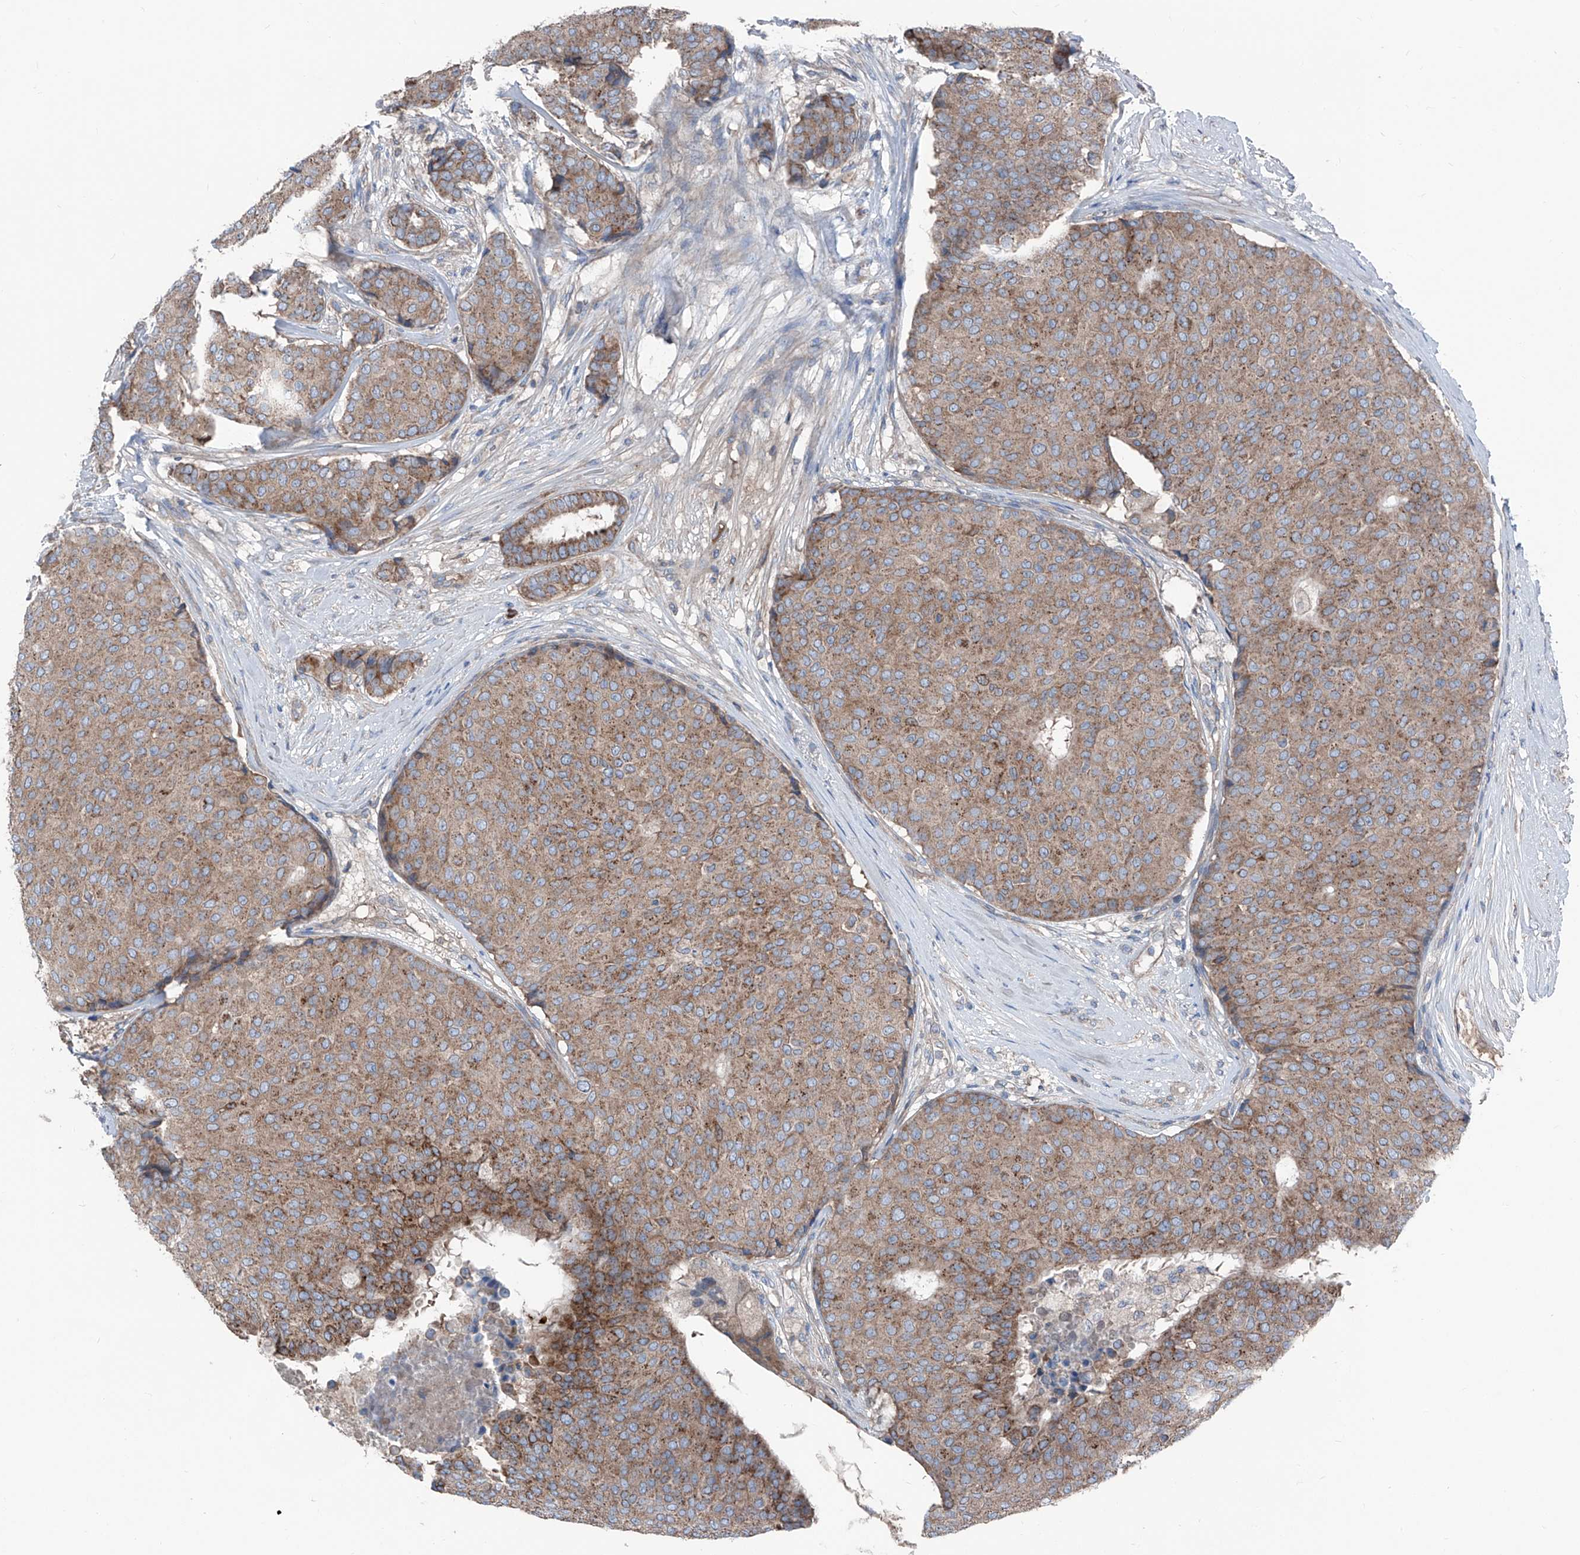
{"staining": {"intensity": "moderate", "quantity": ">75%", "location": "cytoplasmic/membranous"}, "tissue": "breast cancer", "cell_type": "Tumor cells", "image_type": "cancer", "snomed": [{"axis": "morphology", "description": "Duct carcinoma"}, {"axis": "topography", "description": "Breast"}], "caption": "Immunohistochemical staining of breast cancer (intraductal carcinoma) displays moderate cytoplasmic/membranous protein positivity in approximately >75% of tumor cells.", "gene": "GPAT3", "patient": {"sex": "female", "age": 75}}